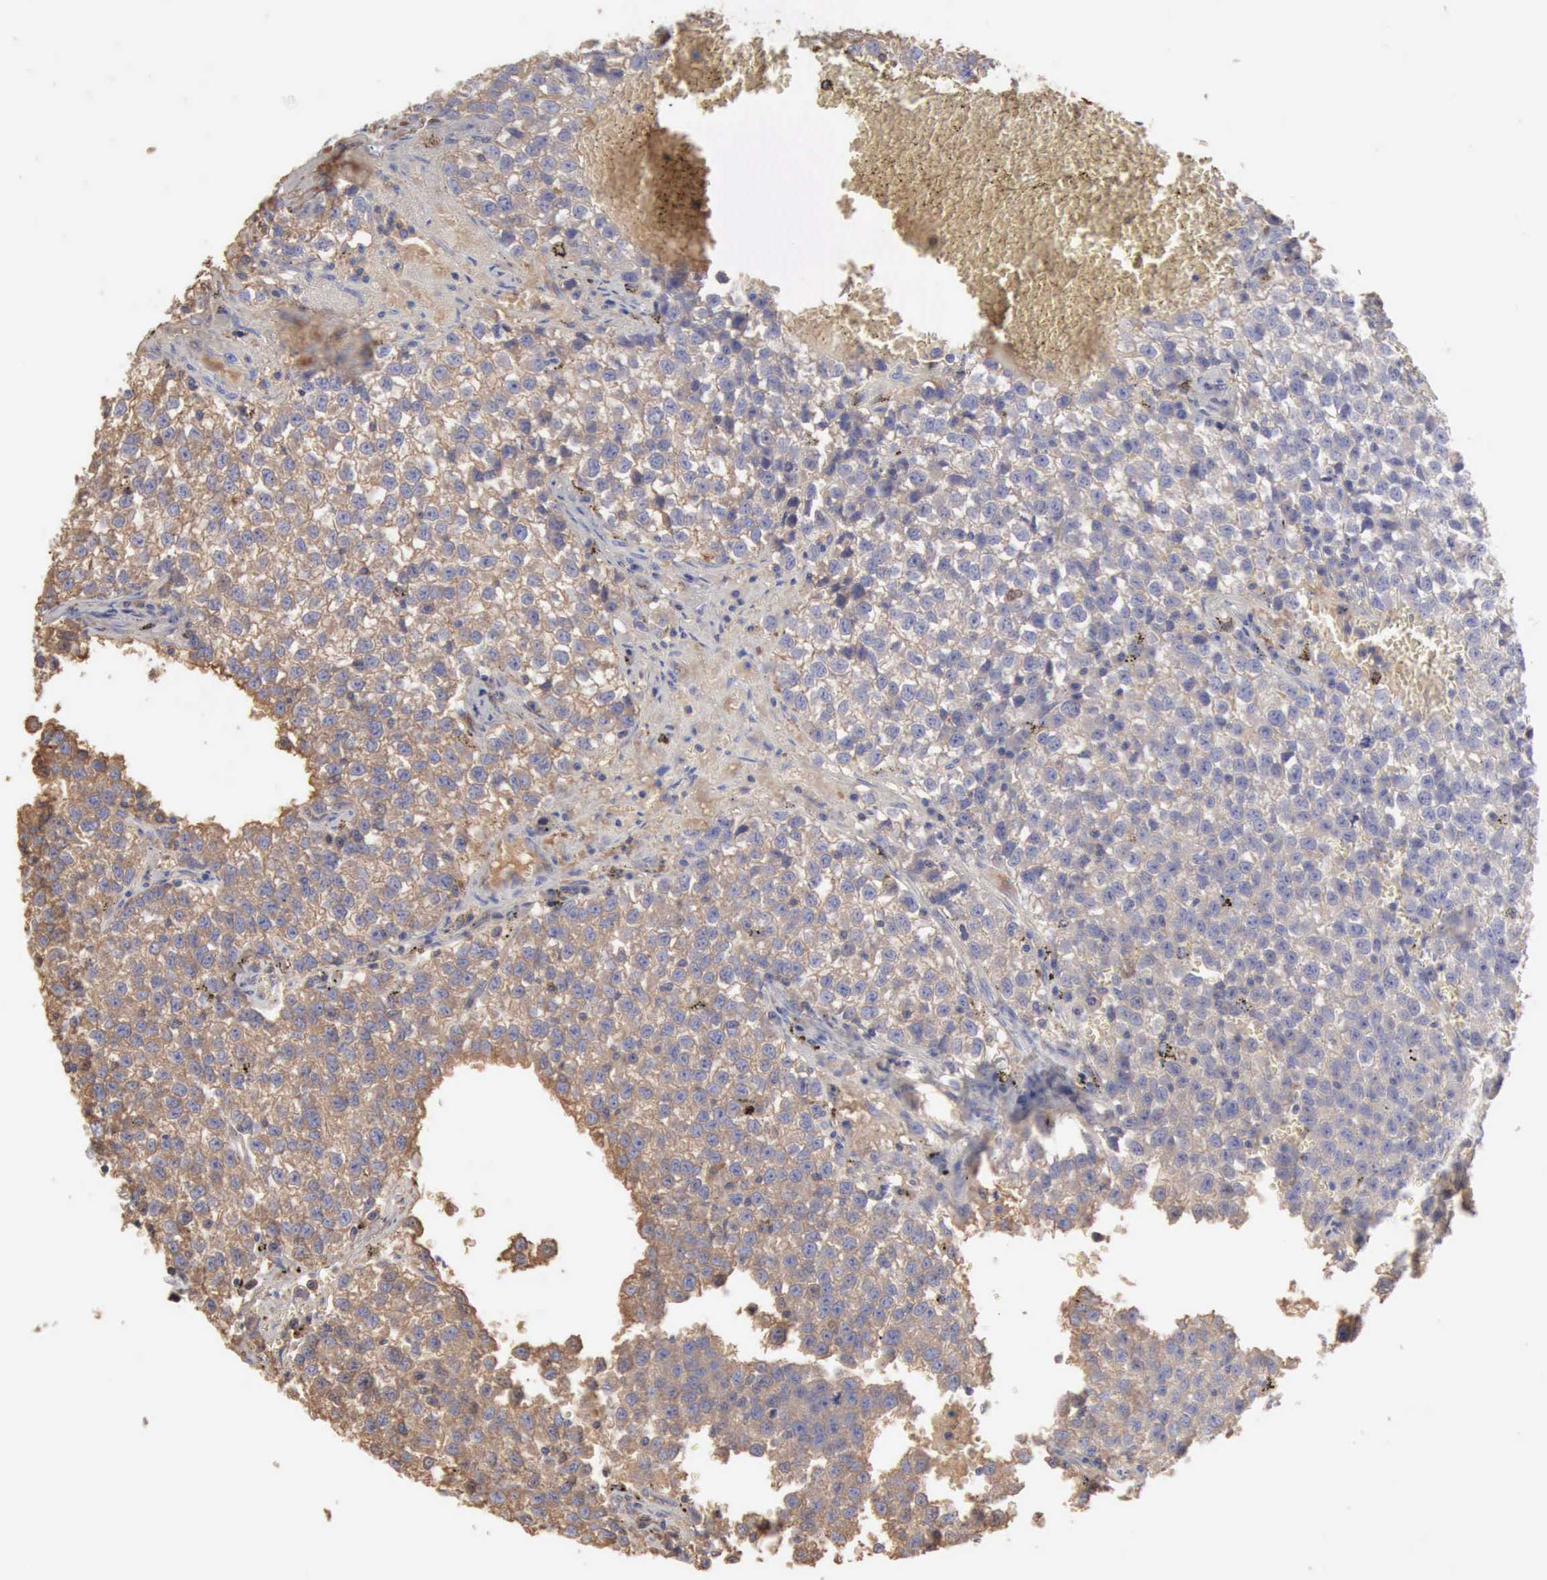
{"staining": {"intensity": "weak", "quantity": "25%-75%", "location": "cytoplasmic/membranous"}, "tissue": "testis cancer", "cell_type": "Tumor cells", "image_type": "cancer", "snomed": [{"axis": "morphology", "description": "Seminoma, NOS"}, {"axis": "topography", "description": "Testis"}], "caption": "DAB (3,3'-diaminobenzidine) immunohistochemical staining of testis cancer displays weak cytoplasmic/membranous protein staining in approximately 25%-75% of tumor cells.", "gene": "SERPINA1", "patient": {"sex": "male", "age": 35}}